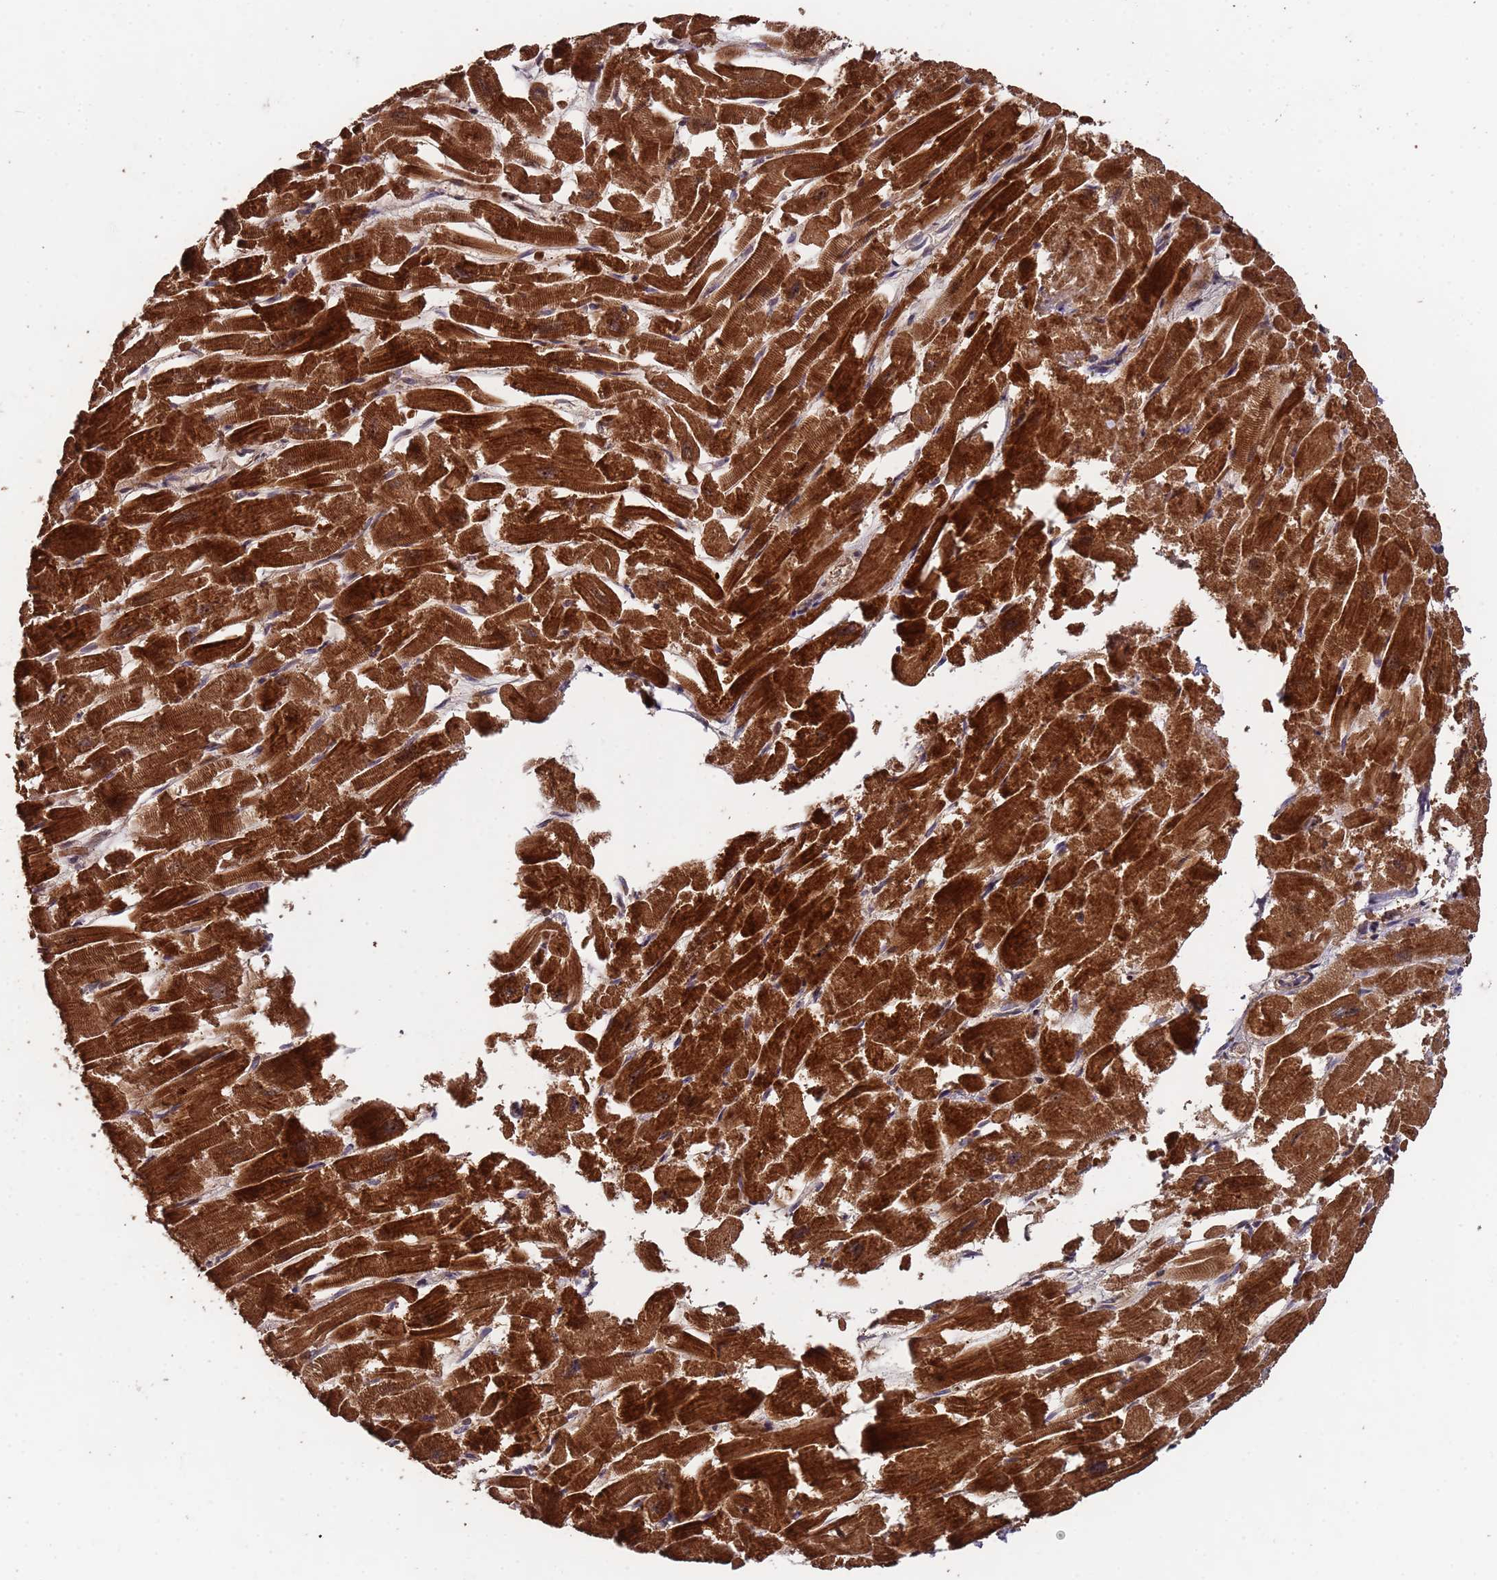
{"staining": {"intensity": "strong", "quantity": ">75%", "location": "cytoplasmic/membranous"}, "tissue": "heart muscle", "cell_type": "Cardiomyocytes", "image_type": "normal", "snomed": [{"axis": "morphology", "description": "Normal tissue, NOS"}, {"axis": "topography", "description": "Heart"}], "caption": "Immunohistochemical staining of normal human heart muscle demonstrates strong cytoplasmic/membranous protein expression in about >75% of cardiomyocytes. Nuclei are stained in blue.", "gene": "CCDC184", "patient": {"sex": "male", "age": 54}}